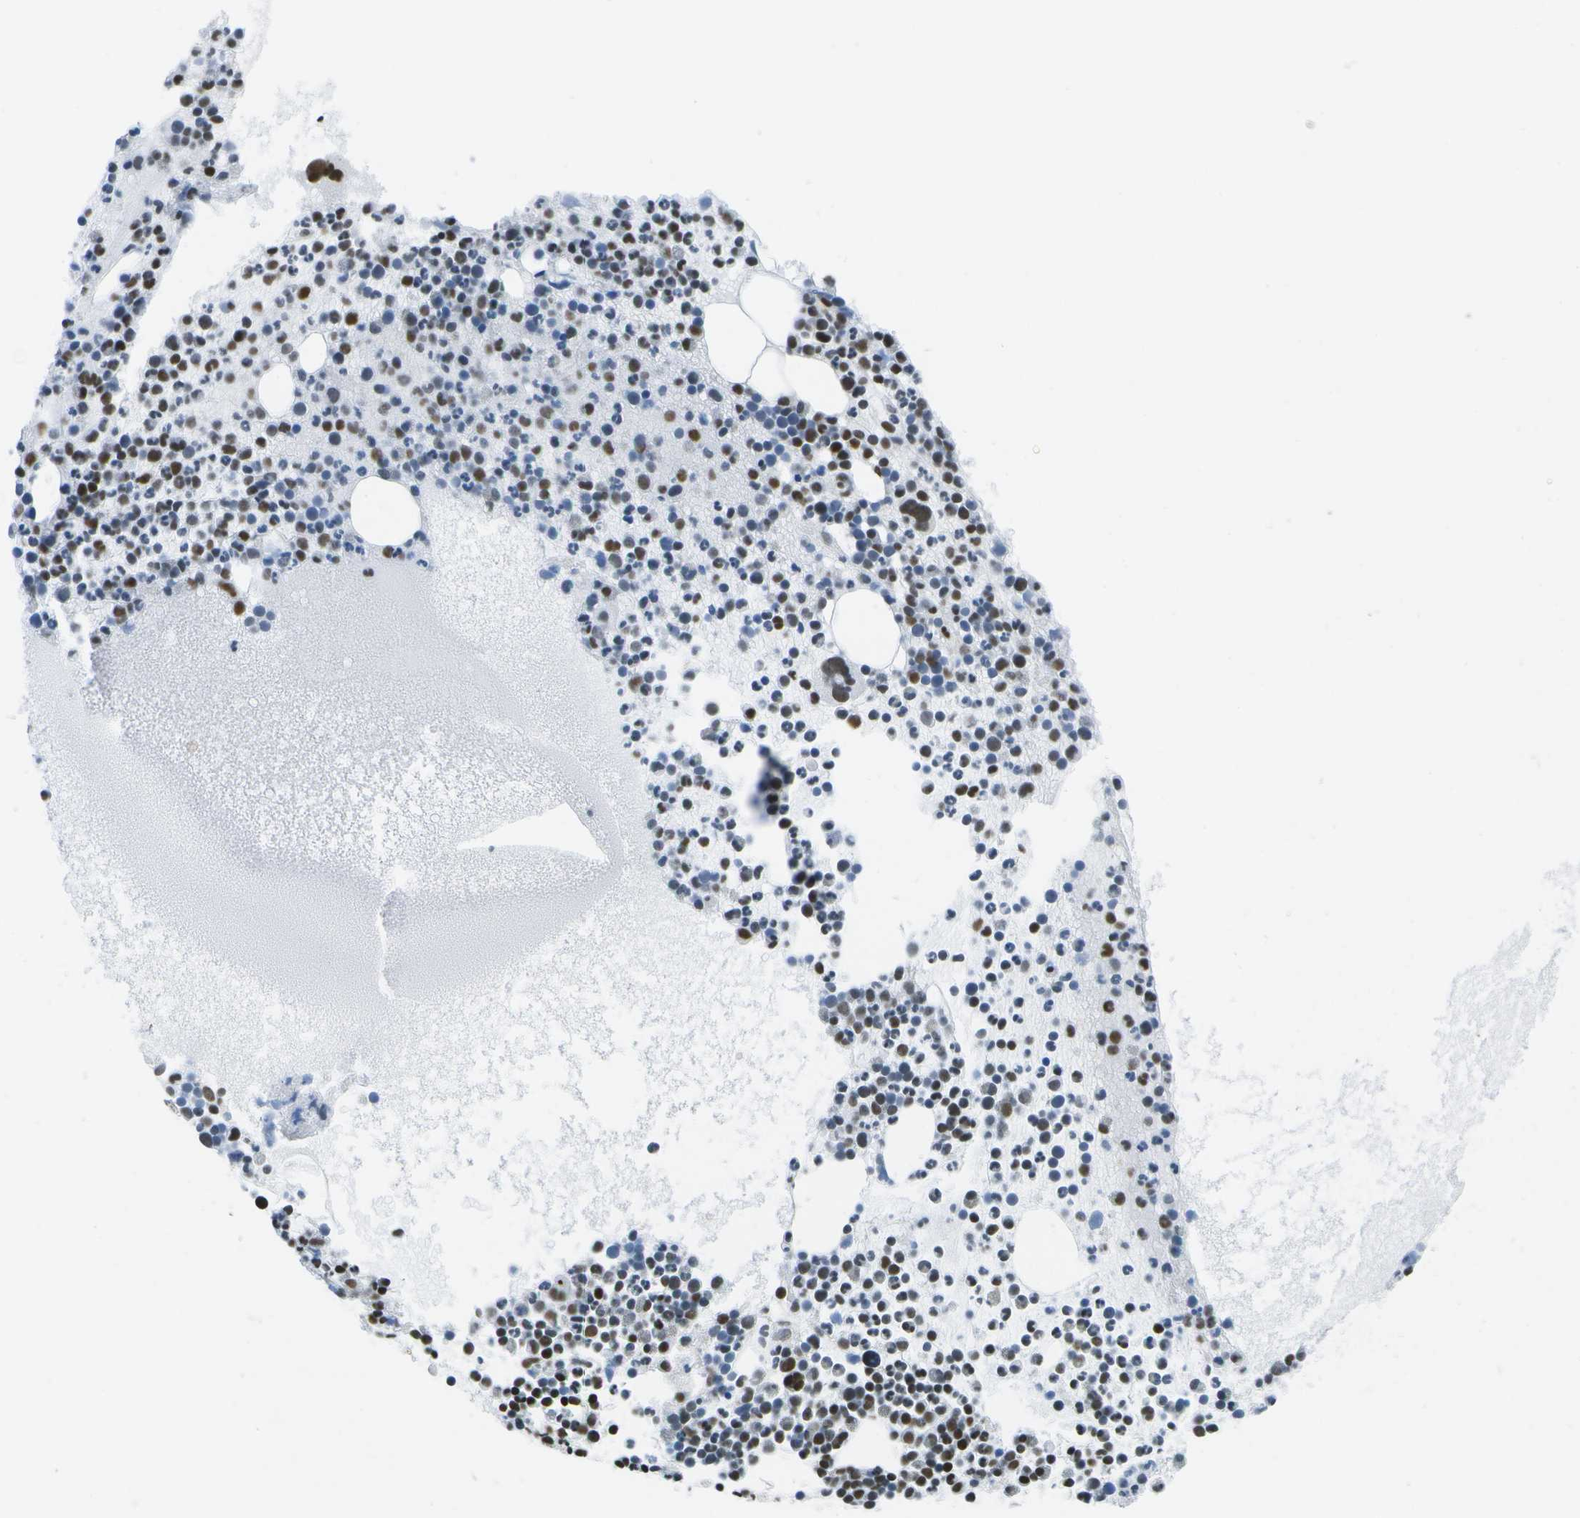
{"staining": {"intensity": "strong", "quantity": "25%-75%", "location": "nuclear"}, "tissue": "bone marrow", "cell_type": "Hematopoietic cells", "image_type": "normal", "snomed": [{"axis": "morphology", "description": "Normal tissue, NOS"}, {"axis": "morphology", "description": "Inflammation, NOS"}, {"axis": "topography", "description": "Bone marrow"}], "caption": "A high amount of strong nuclear positivity is appreciated in about 25%-75% of hematopoietic cells in benign bone marrow.", "gene": "NSRP1", "patient": {"sex": "male", "age": 58}}